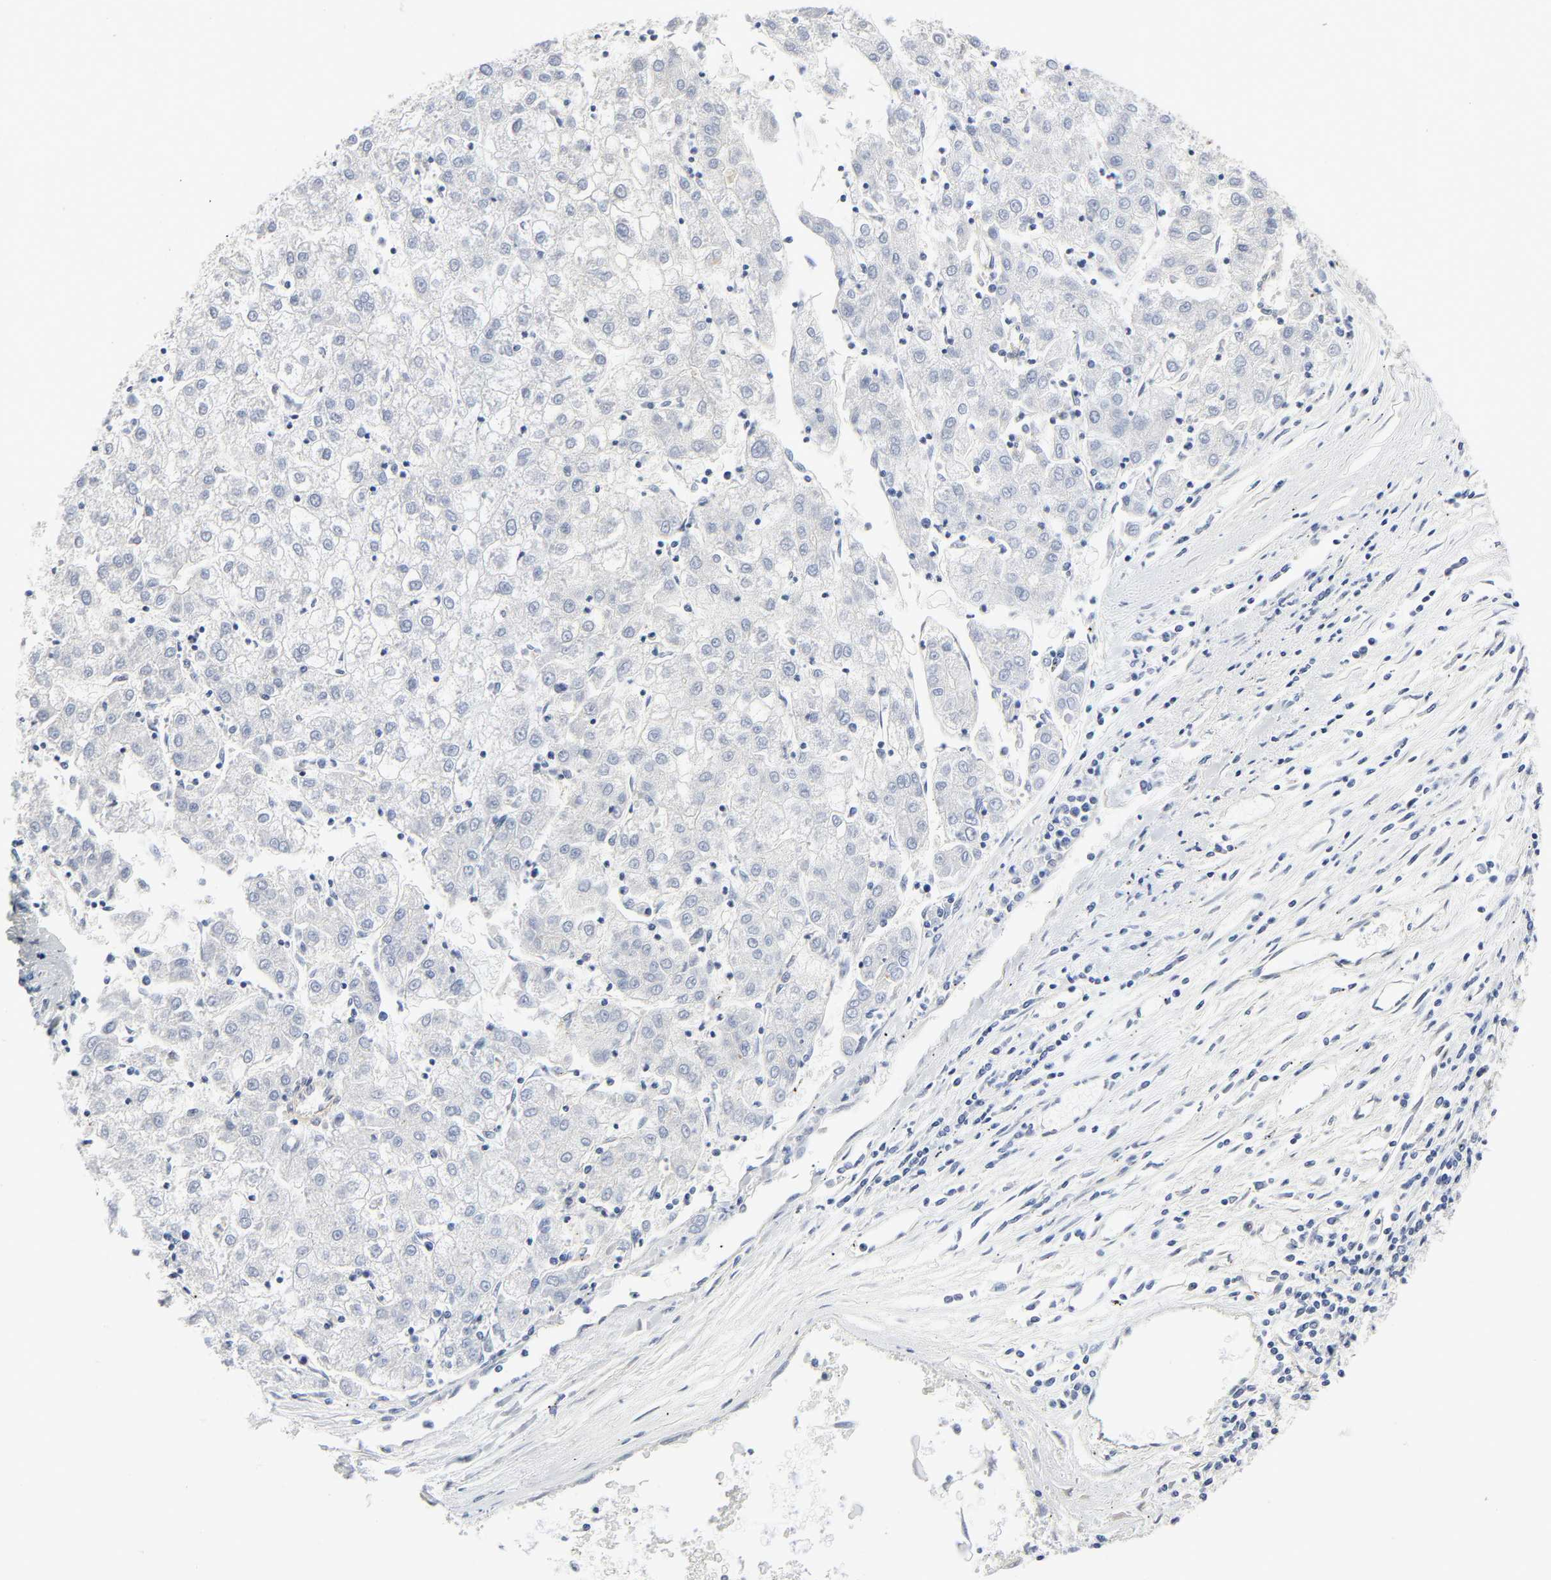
{"staining": {"intensity": "negative", "quantity": "none", "location": "none"}, "tissue": "liver cancer", "cell_type": "Tumor cells", "image_type": "cancer", "snomed": [{"axis": "morphology", "description": "Carcinoma, Hepatocellular, NOS"}, {"axis": "topography", "description": "Liver"}], "caption": "A high-resolution photomicrograph shows IHC staining of hepatocellular carcinoma (liver), which reveals no significant staining in tumor cells.", "gene": "PTEN", "patient": {"sex": "male", "age": 72}}